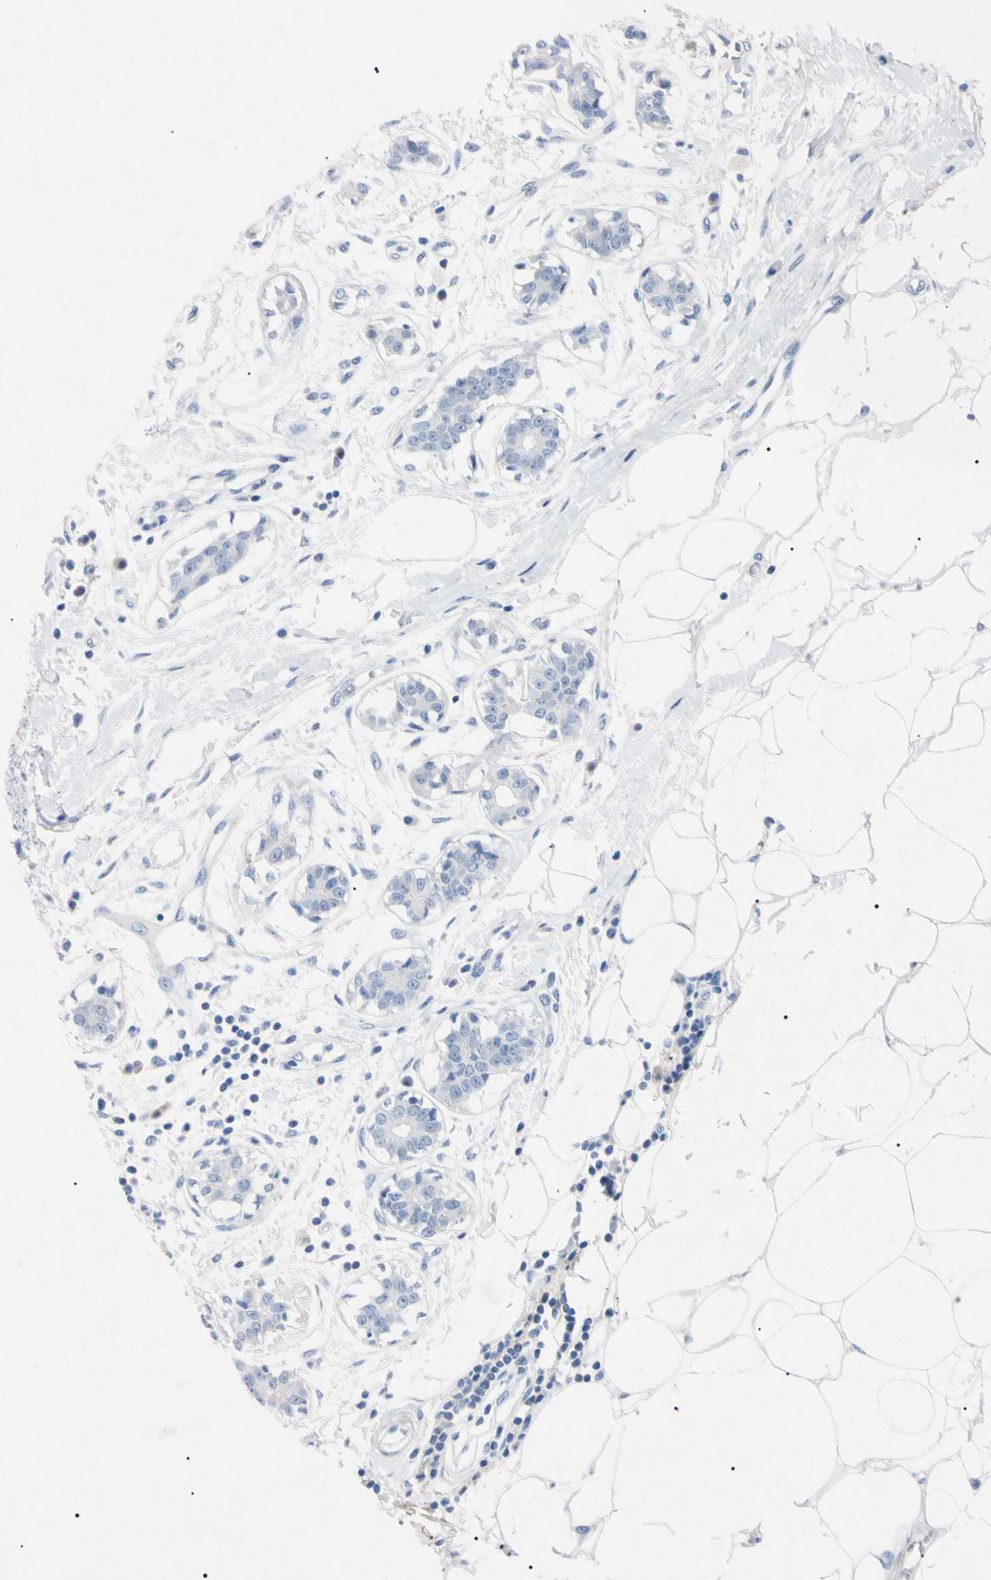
{"staining": {"intensity": "negative", "quantity": "none", "location": "none"}, "tissue": "breast cancer", "cell_type": "Tumor cells", "image_type": "cancer", "snomed": [{"axis": "morphology", "description": "Duct carcinoma"}, {"axis": "topography", "description": "Breast"}], "caption": "Immunohistochemistry (IHC) of human breast cancer (infiltrating ductal carcinoma) exhibits no positivity in tumor cells.", "gene": "ELN", "patient": {"sex": "female", "age": 40}}